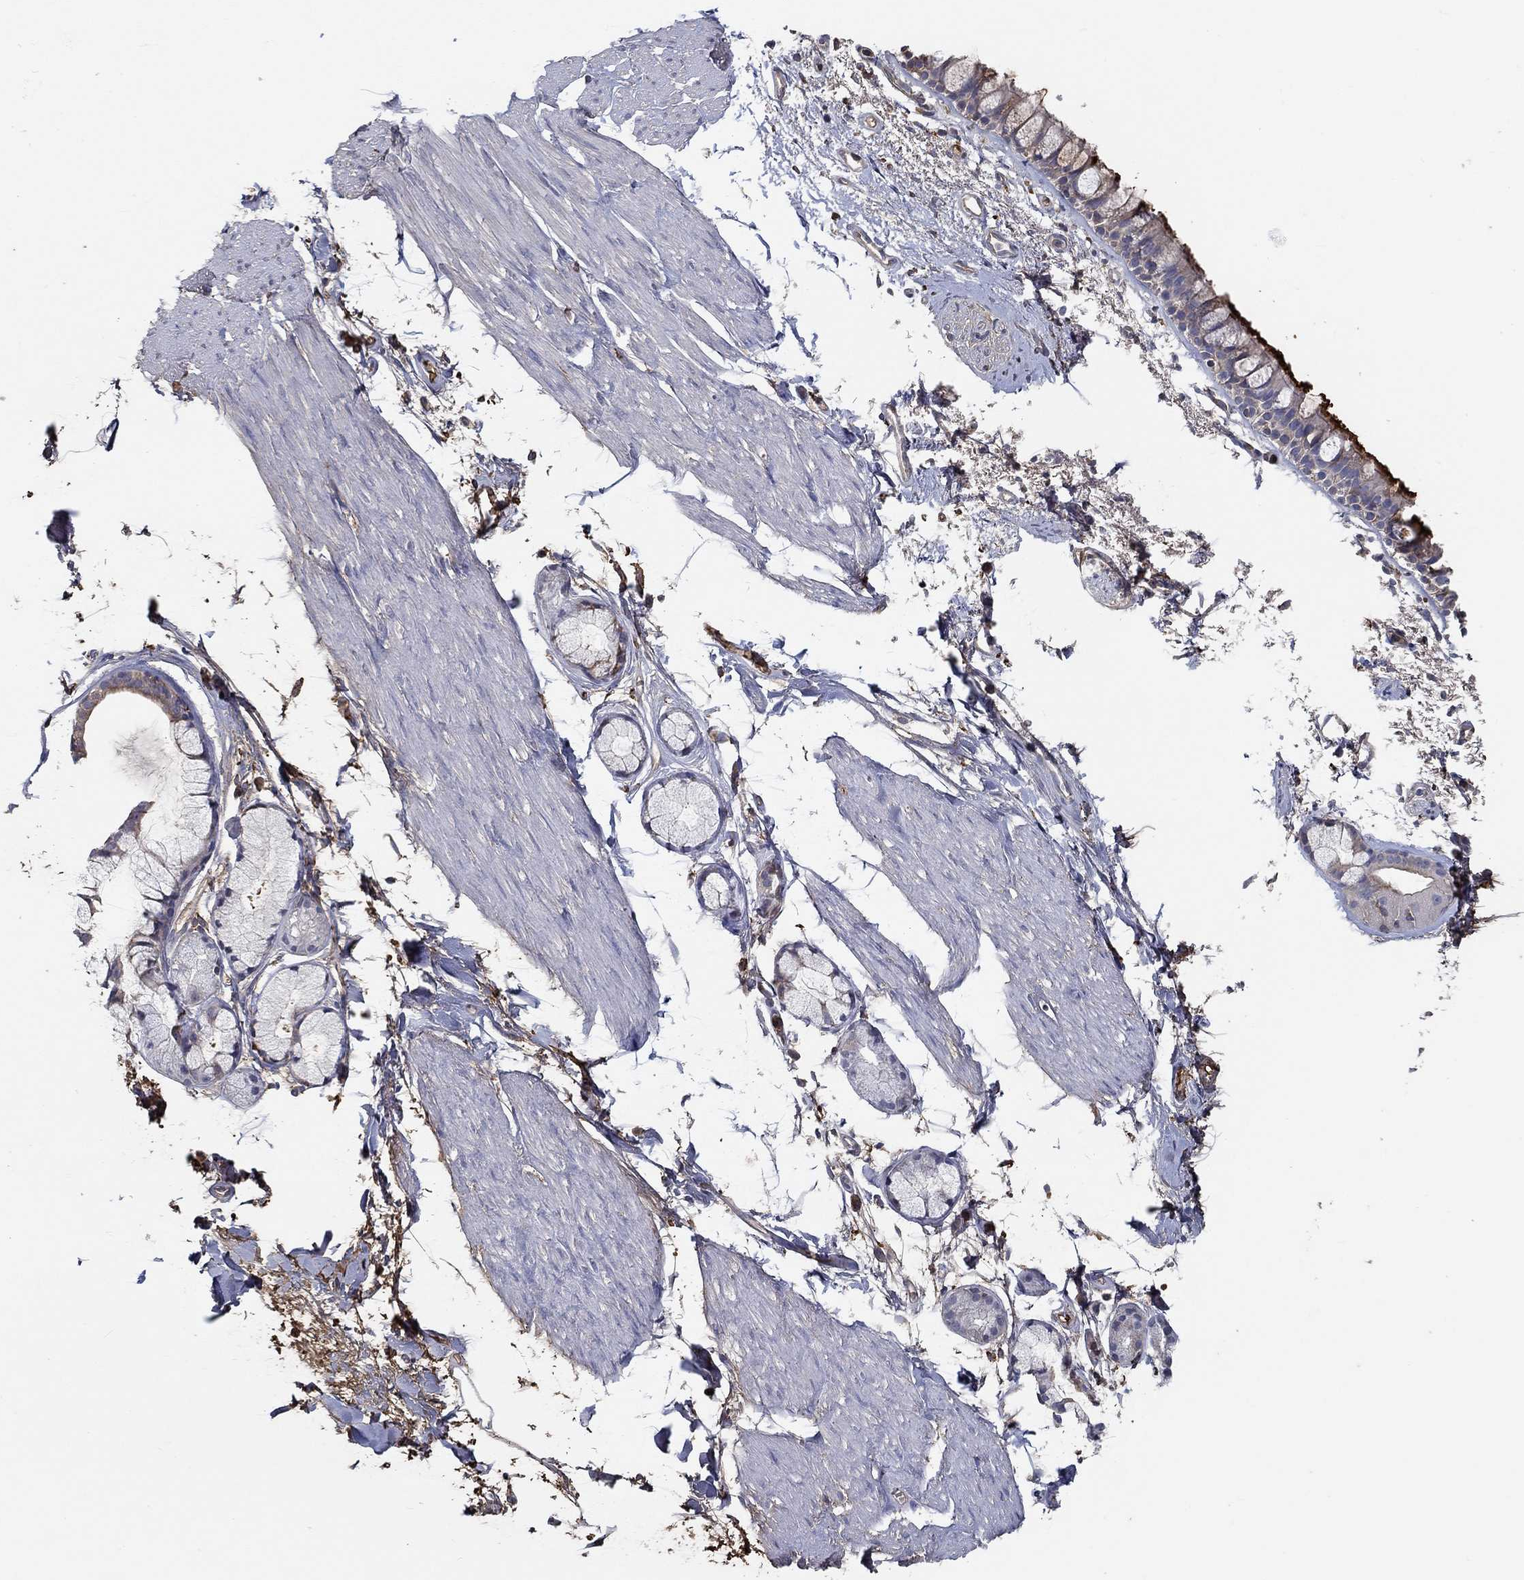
{"staining": {"intensity": "strong", "quantity": "<25%", "location": "cytoplasmic/membranous"}, "tissue": "bronchus", "cell_type": "Respiratory epithelial cells", "image_type": "normal", "snomed": [{"axis": "morphology", "description": "Normal tissue, NOS"}, {"axis": "topography", "description": "Cartilage tissue"}, {"axis": "topography", "description": "Bronchus"}], "caption": "A medium amount of strong cytoplasmic/membranous positivity is identified in approximately <25% of respiratory epithelial cells in unremarkable bronchus. (IHC, brightfield microscopy, high magnification).", "gene": "IL10", "patient": {"sex": "male", "age": 66}}